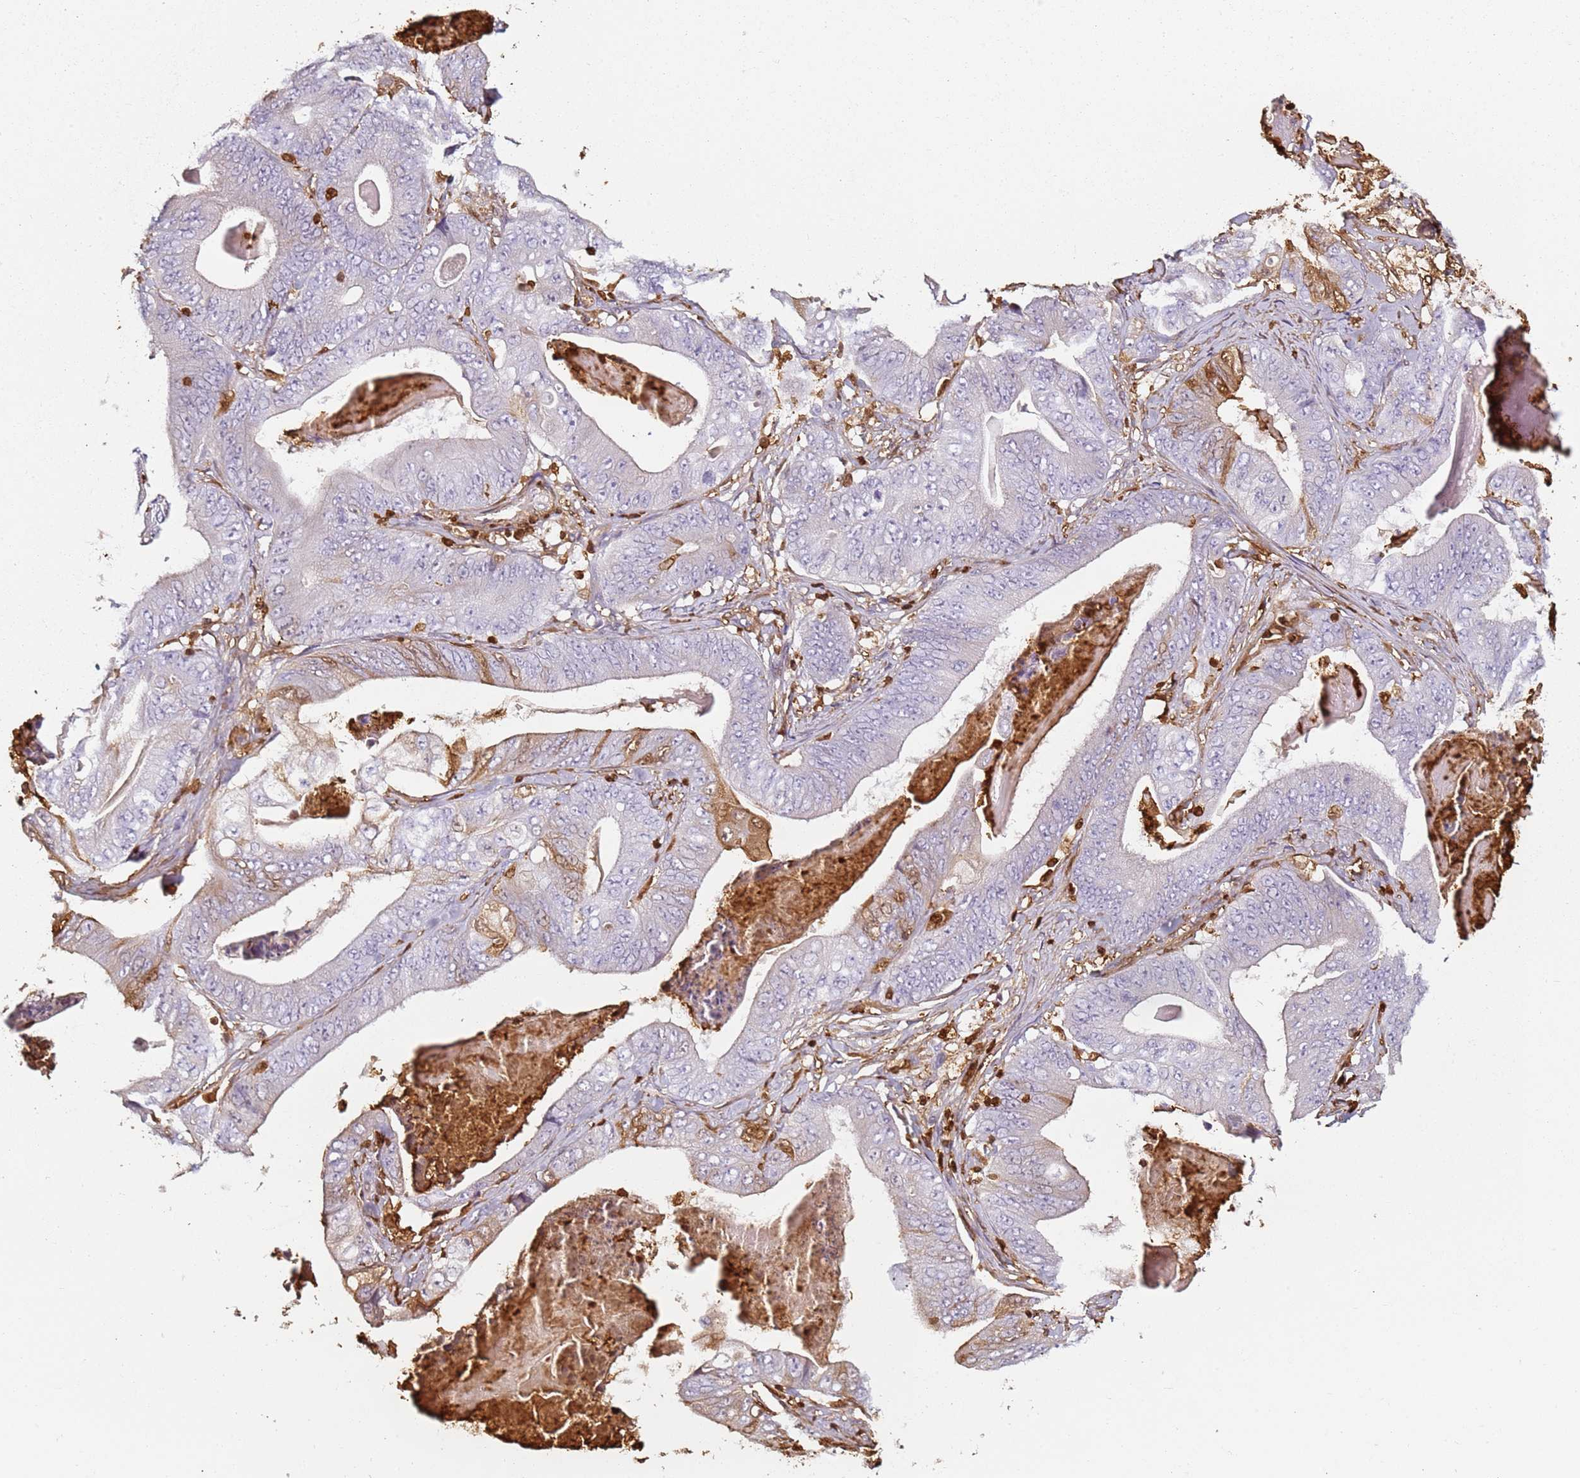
{"staining": {"intensity": "moderate", "quantity": "25%-75%", "location": "cytoplasmic/membranous,nuclear"}, "tissue": "stomach cancer", "cell_type": "Tumor cells", "image_type": "cancer", "snomed": [{"axis": "morphology", "description": "Adenocarcinoma, NOS"}, {"axis": "topography", "description": "Stomach"}], "caption": "Tumor cells demonstrate moderate cytoplasmic/membranous and nuclear expression in approximately 25%-75% of cells in stomach cancer (adenocarcinoma).", "gene": "S100A4", "patient": {"sex": "female", "age": 73}}